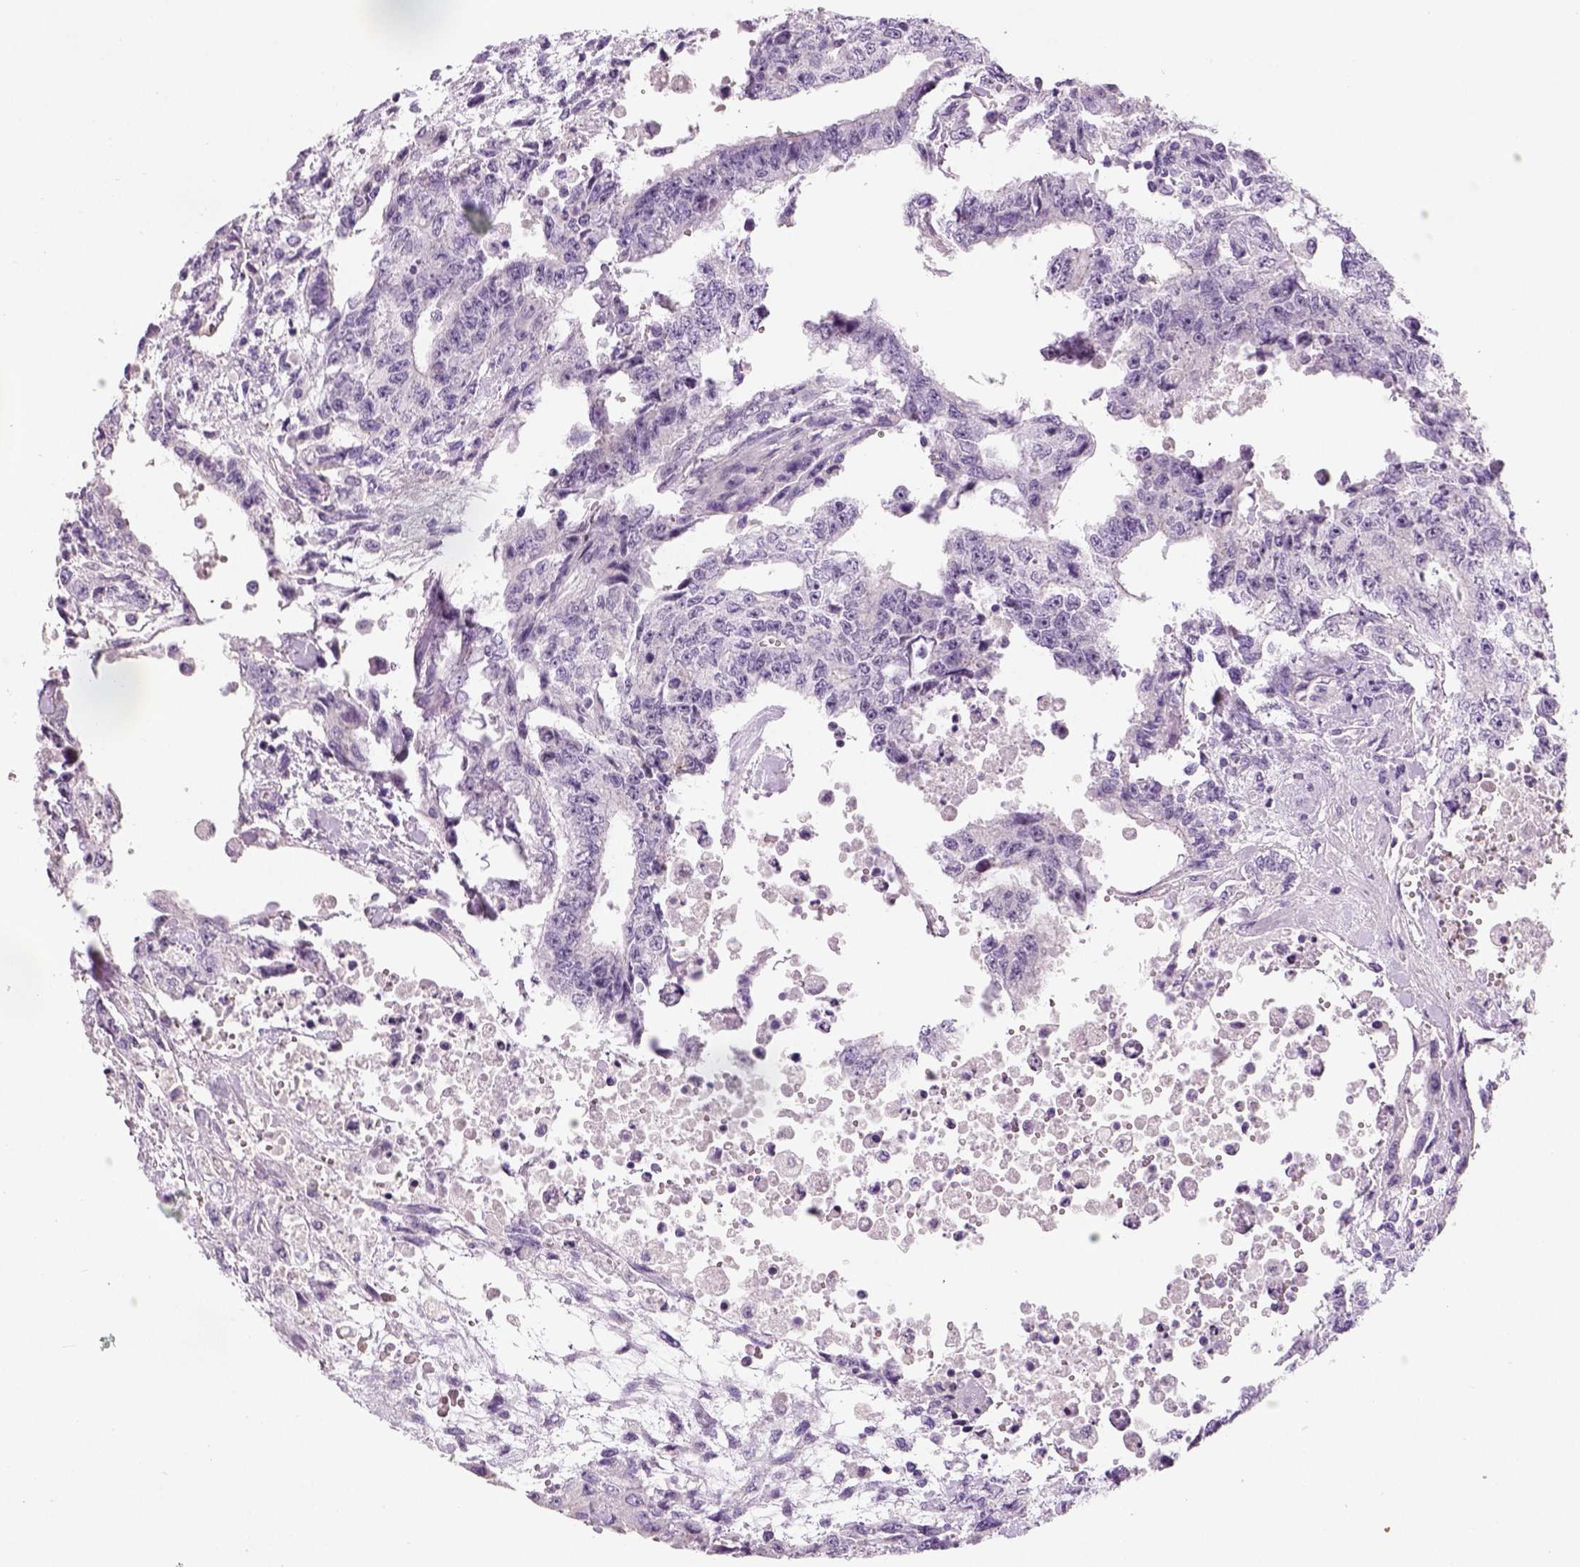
{"staining": {"intensity": "negative", "quantity": "none", "location": "none"}, "tissue": "testis cancer", "cell_type": "Tumor cells", "image_type": "cancer", "snomed": [{"axis": "morphology", "description": "Carcinoma, Embryonal, NOS"}, {"axis": "topography", "description": "Testis"}], "caption": "Histopathology image shows no significant protein positivity in tumor cells of testis cancer (embryonal carcinoma).", "gene": "TSPAN7", "patient": {"sex": "male", "age": 24}}